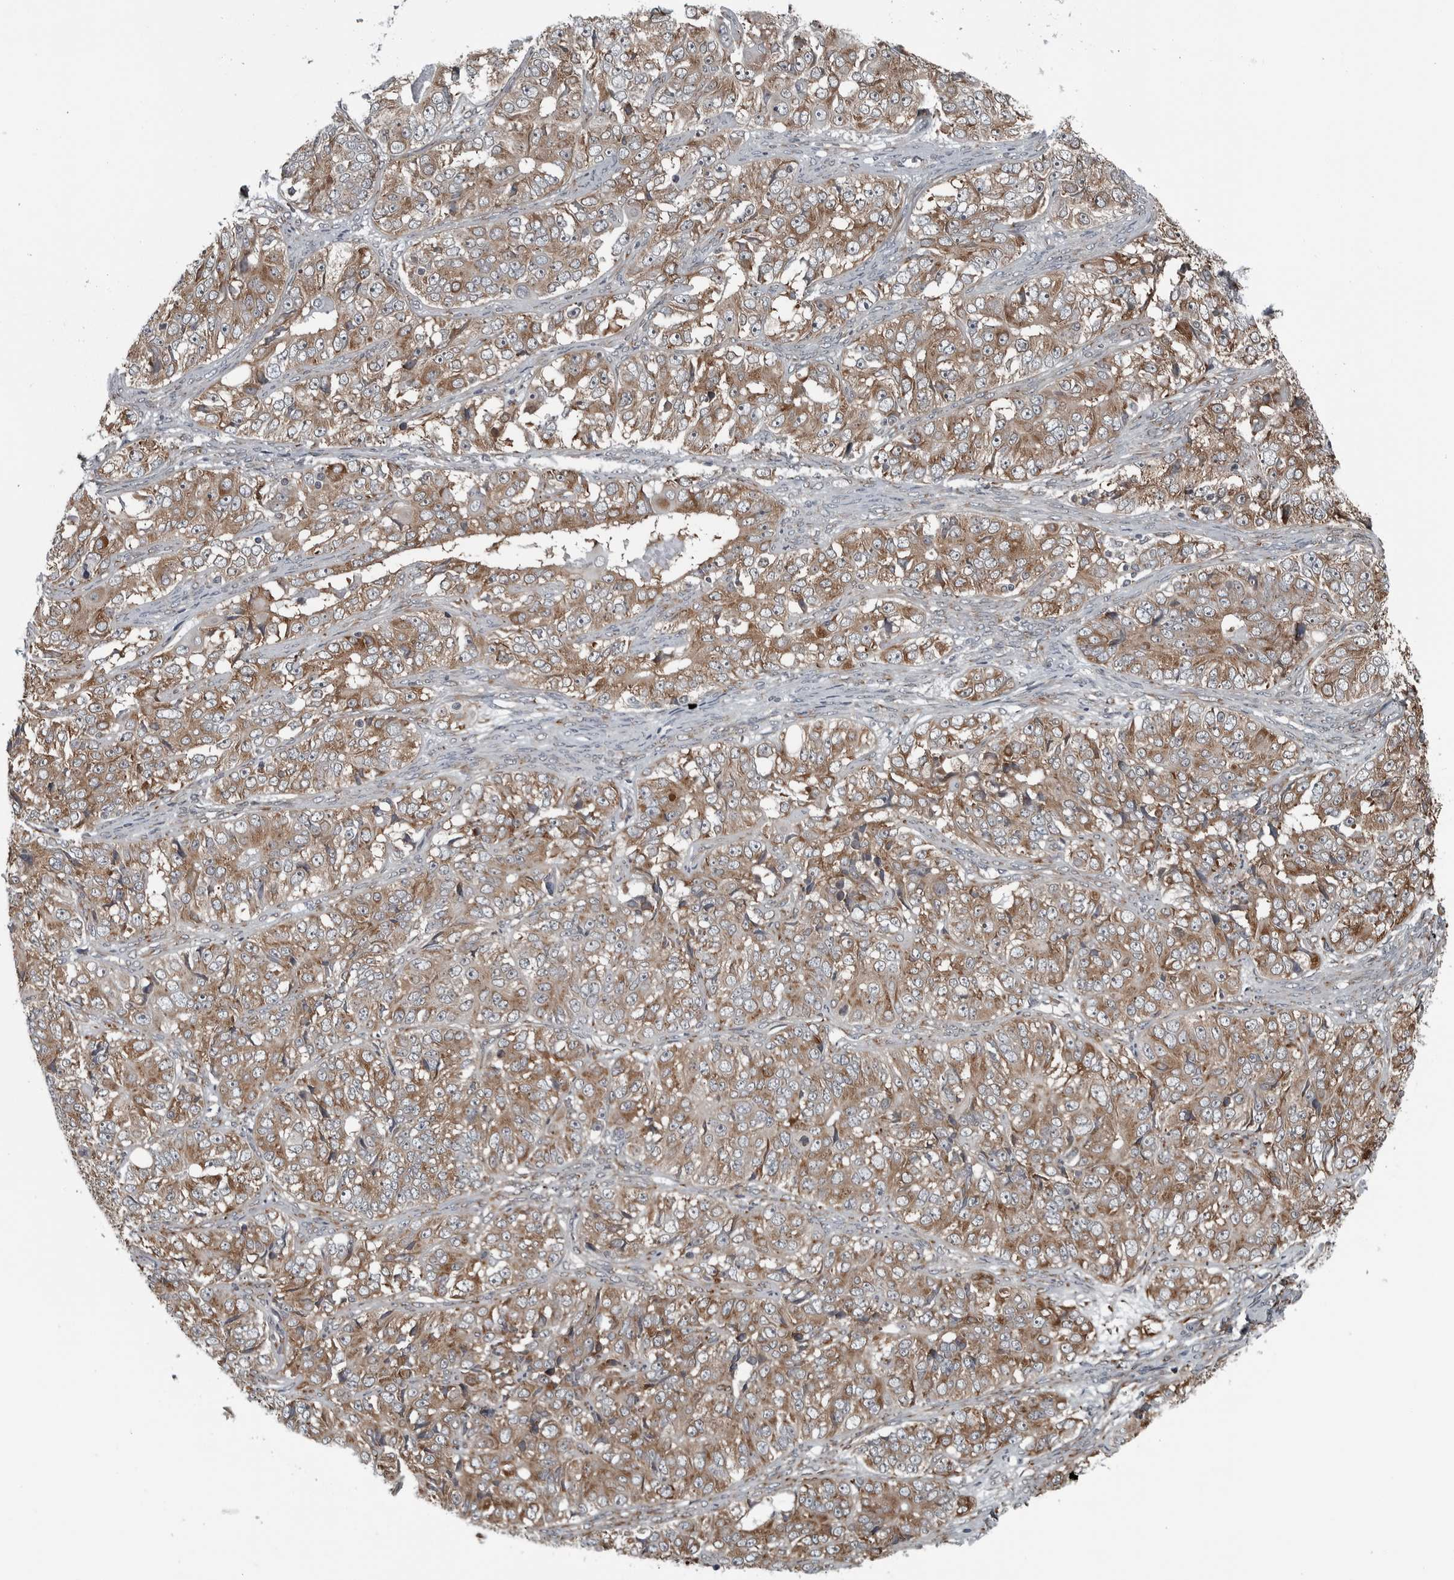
{"staining": {"intensity": "moderate", "quantity": ">75%", "location": "cytoplasmic/membranous"}, "tissue": "ovarian cancer", "cell_type": "Tumor cells", "image_type": "cancer", "snomed": [{"axis": "morphology", "description": "Carcinoma, endometroid"}, {"axis": "topography", "description": "Ovary"}], "caption": "Immunohistochemical staining of human ovarian cancer exhibits medium levels of moderate cytoplasmic/membranous protein expression in approximately >75% of tumor cells.", "gene": "CEP85", "patient": {"sex": "female", "age": 51}}